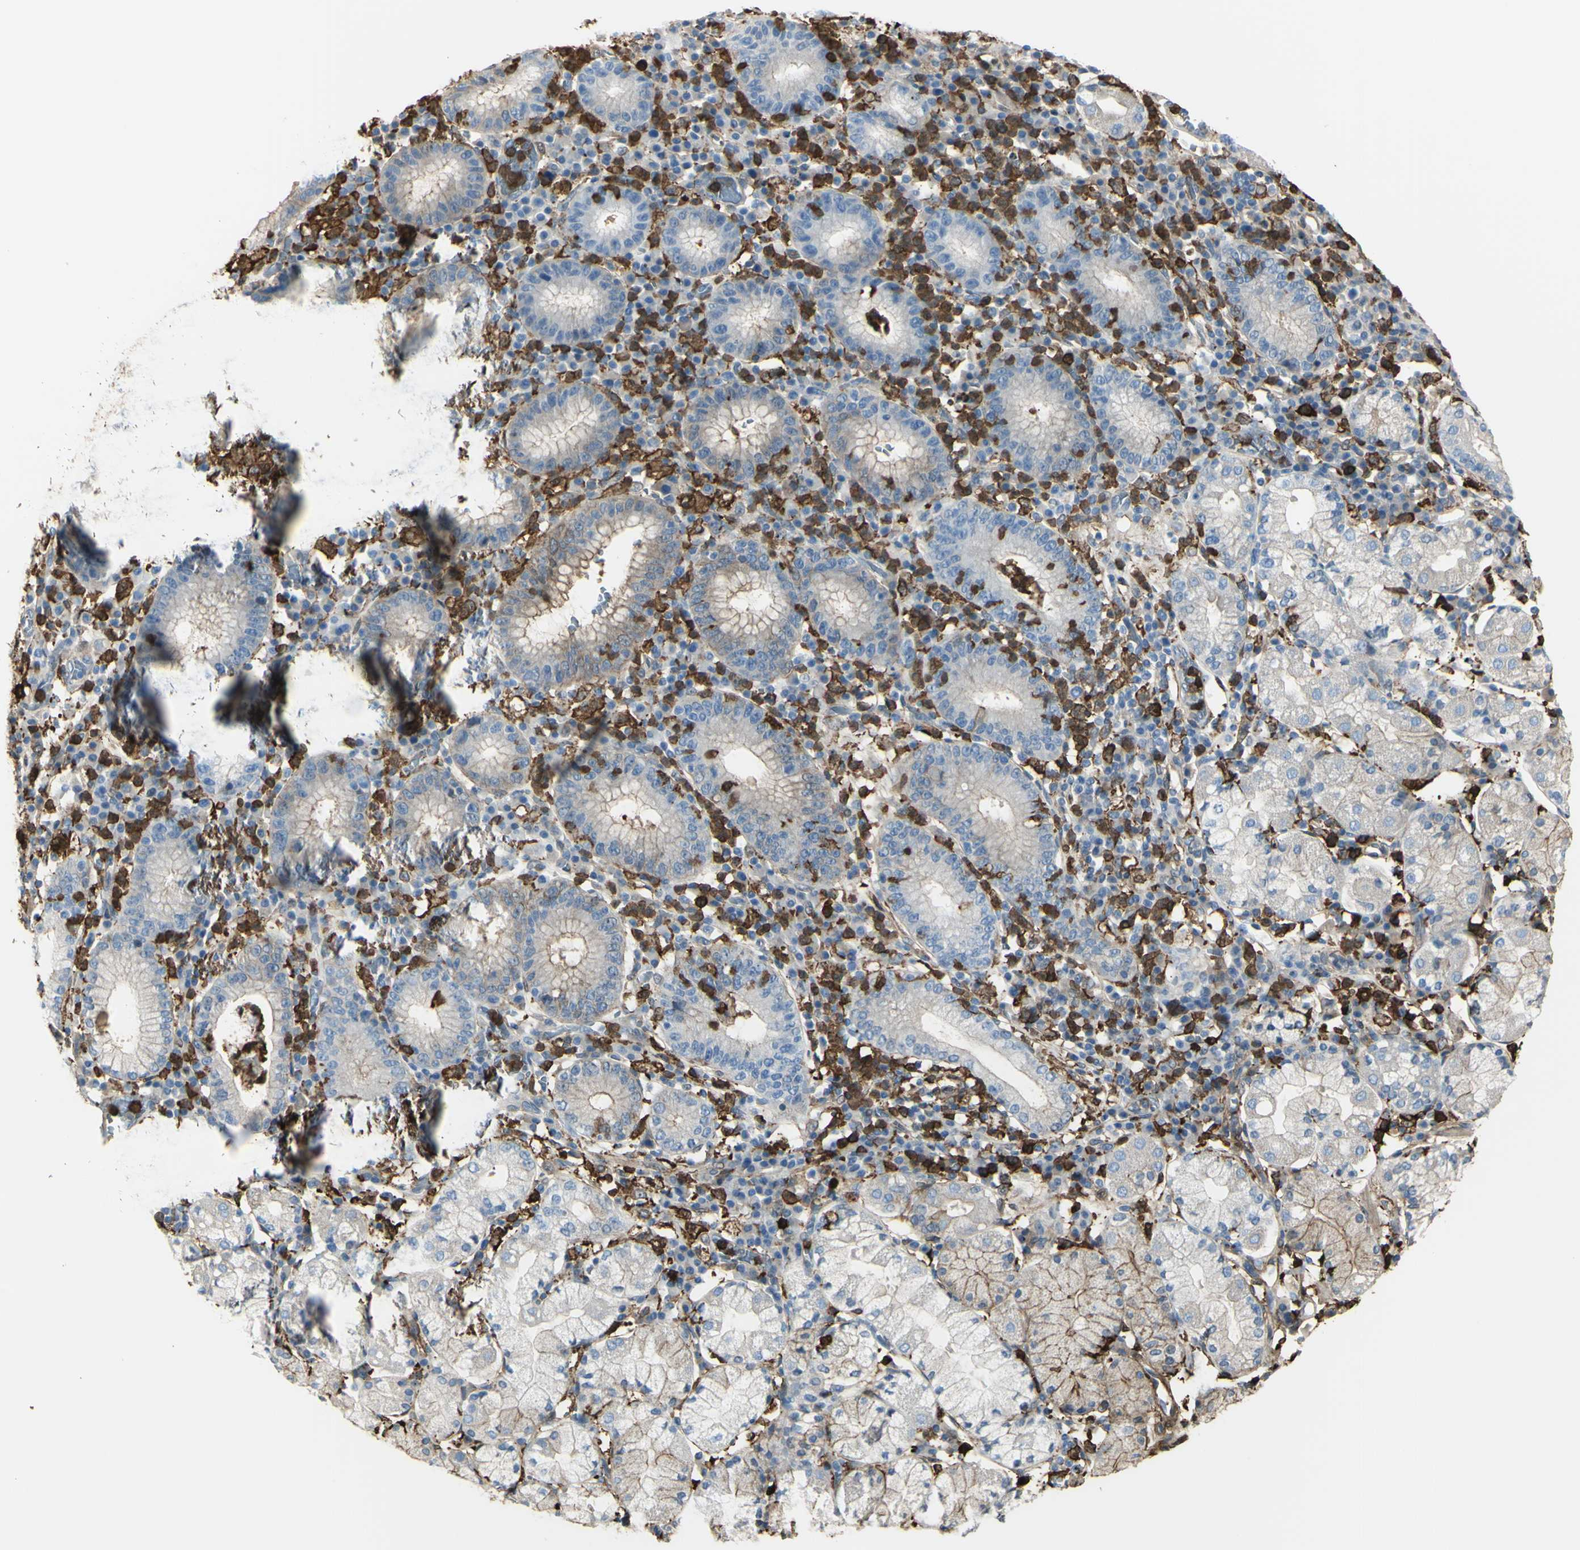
{"staining": {"intensity": "weak", "quantity": ">75%", "location": "cytoplasmic/membranous"}, "tissue": "stomach cancer", "cell_type": "Tumor cells", "image_type": "cancer", "snomed": [{"axis": "morphology", "description": "Adenocarcinoma, NOS"}, {"axis": "topography", "description": "Stomach"}], "caption": "Immunohistochemistry (DAB) staining of stomach adenocarcinoma displays weak cytoplasmic/membranous protein expression in about >75% of tumor cells.", "gene": "GSN", "patient": {"sex": "male", "age": 82}}